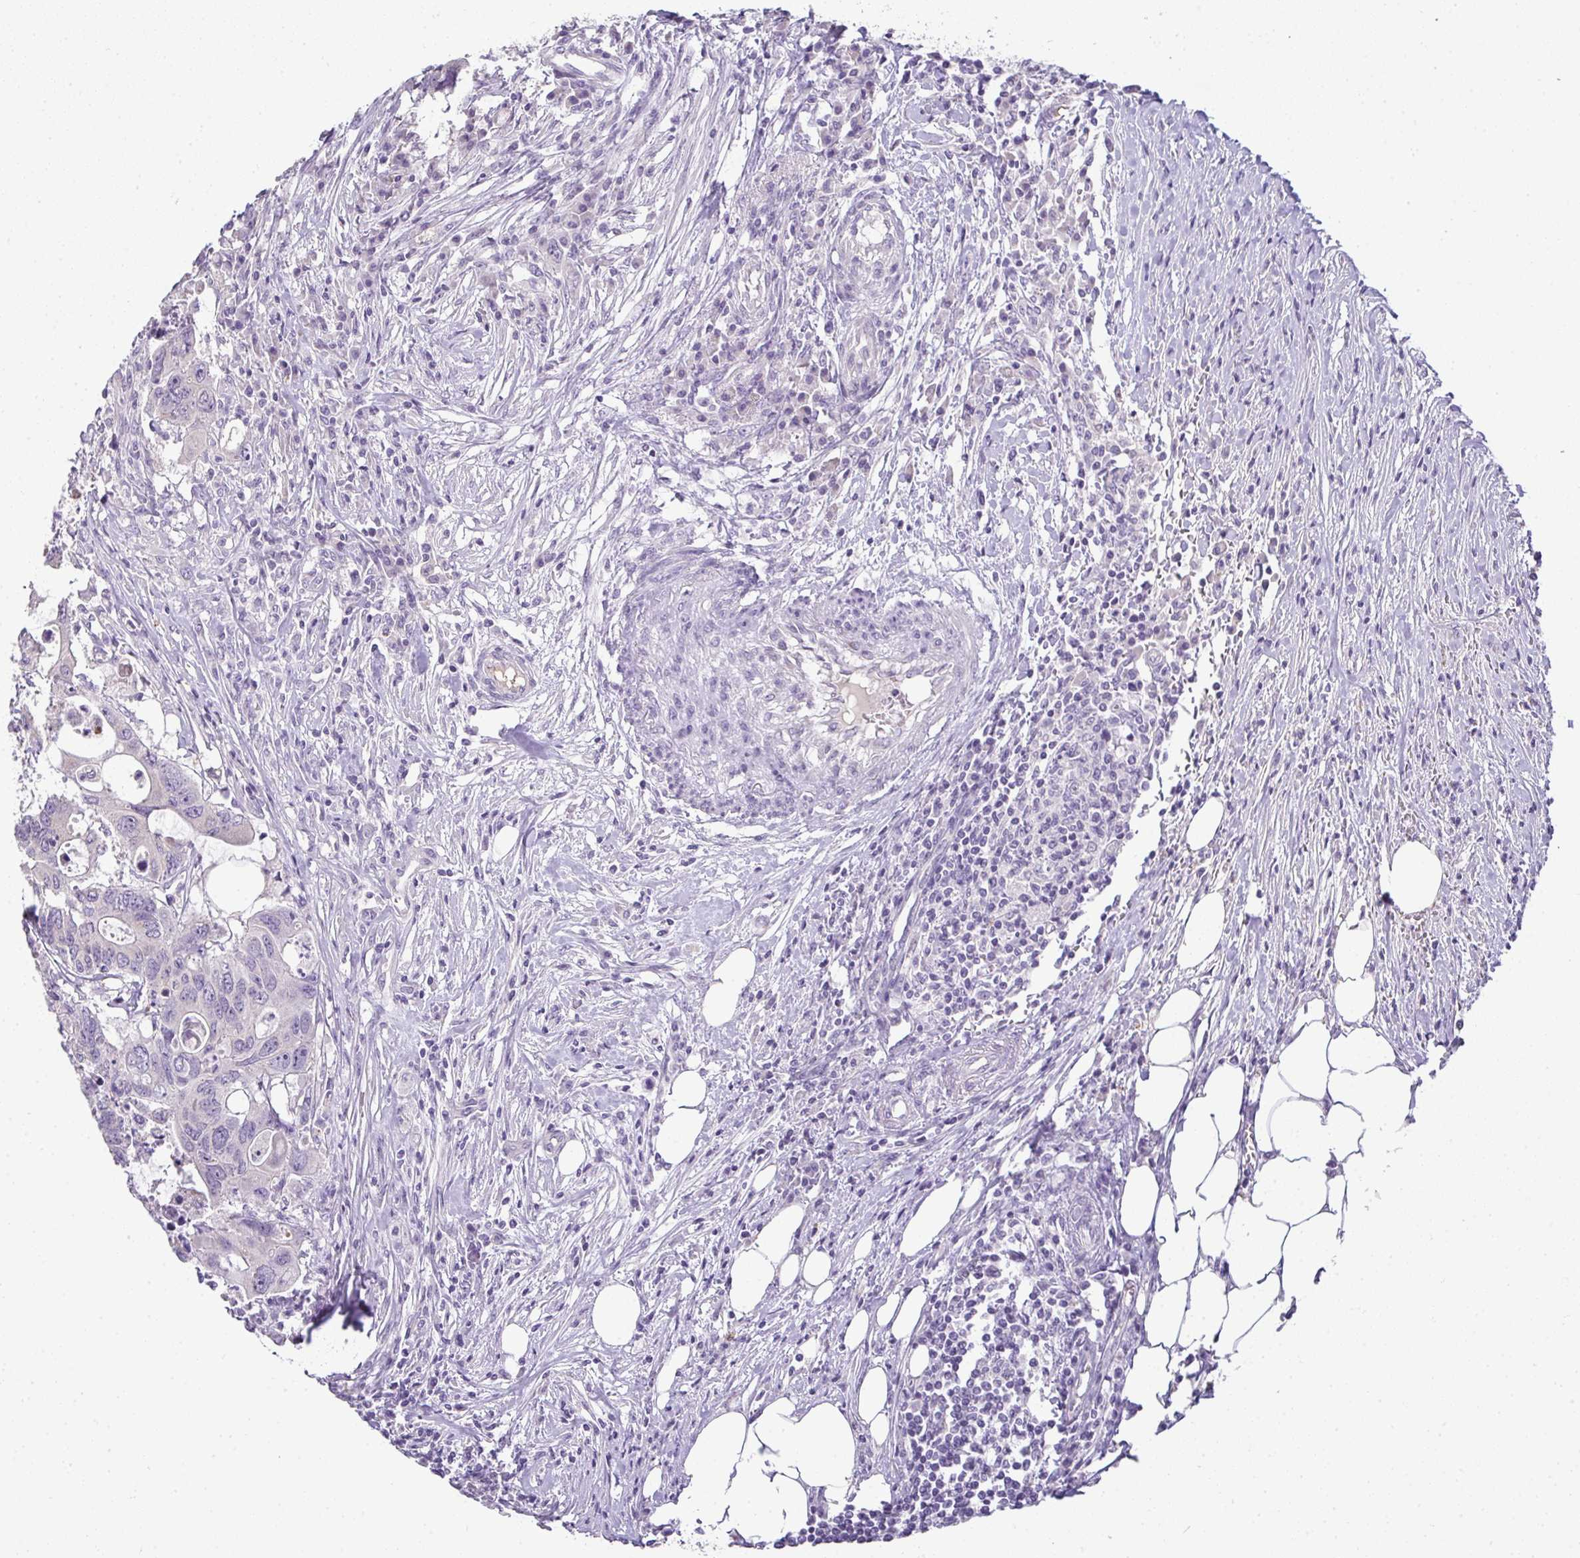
{"staining": {"intensity": "weak", "quantity": "25%-75%", "location": "cytoplasmic/membranous,nuclear"}, "tissue": "colorectal cancer", "cell_type": "Tumor cells", "image_type": "cancer", "snomed": [{"axis": "morphology", "description": "Adenocarcinoma, NOS"}, {"axis": "topography", "description": "Colon"}], "caption": "Protein expression analysis of human adenocarcinoma (colorectal) reveals weak cytoplasmic/membranous and nuclear expression in approximately 25%-75% of tumor cells.", "gene": "CMPK1", "patient": {"sex": "male", "age": 71}}